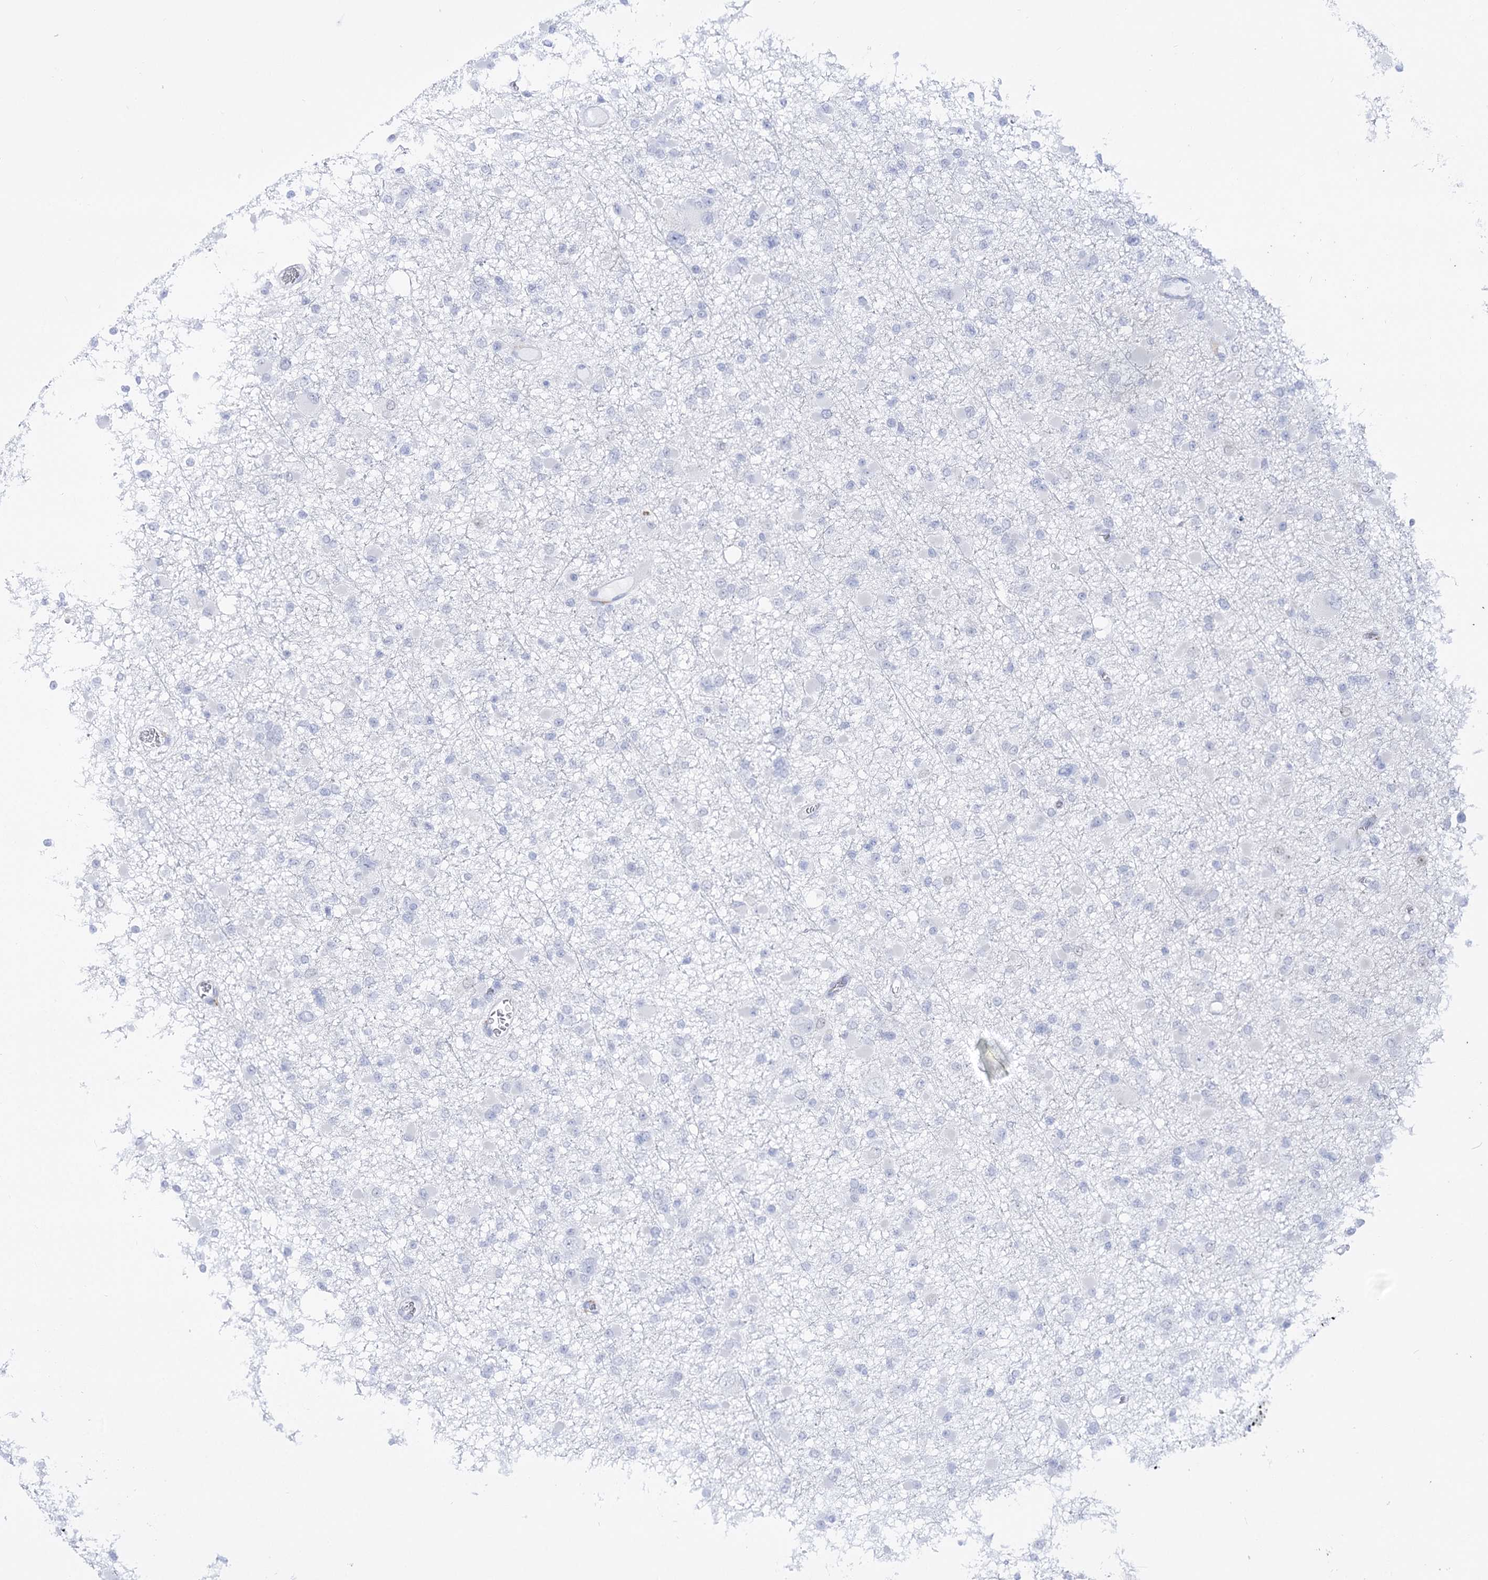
{"staining": {"intensity": "negative", "quantity": "none", "location": "none"}, "tissue": "glioma", "cell_type": "Tumor cells", "image_type": "cancer", "snomed": [{"axis": "morphology", "description": "Glioma, malignant, Low grade"}, {"axis": "topography", "description": "Brain"}], "caption": "Histopathology image shows no significant protein staining in tumor cells of glioma. Nuclei are stained in blue.", "gene": "SIAE", "patient": {"sex": "female", "age": 22}}